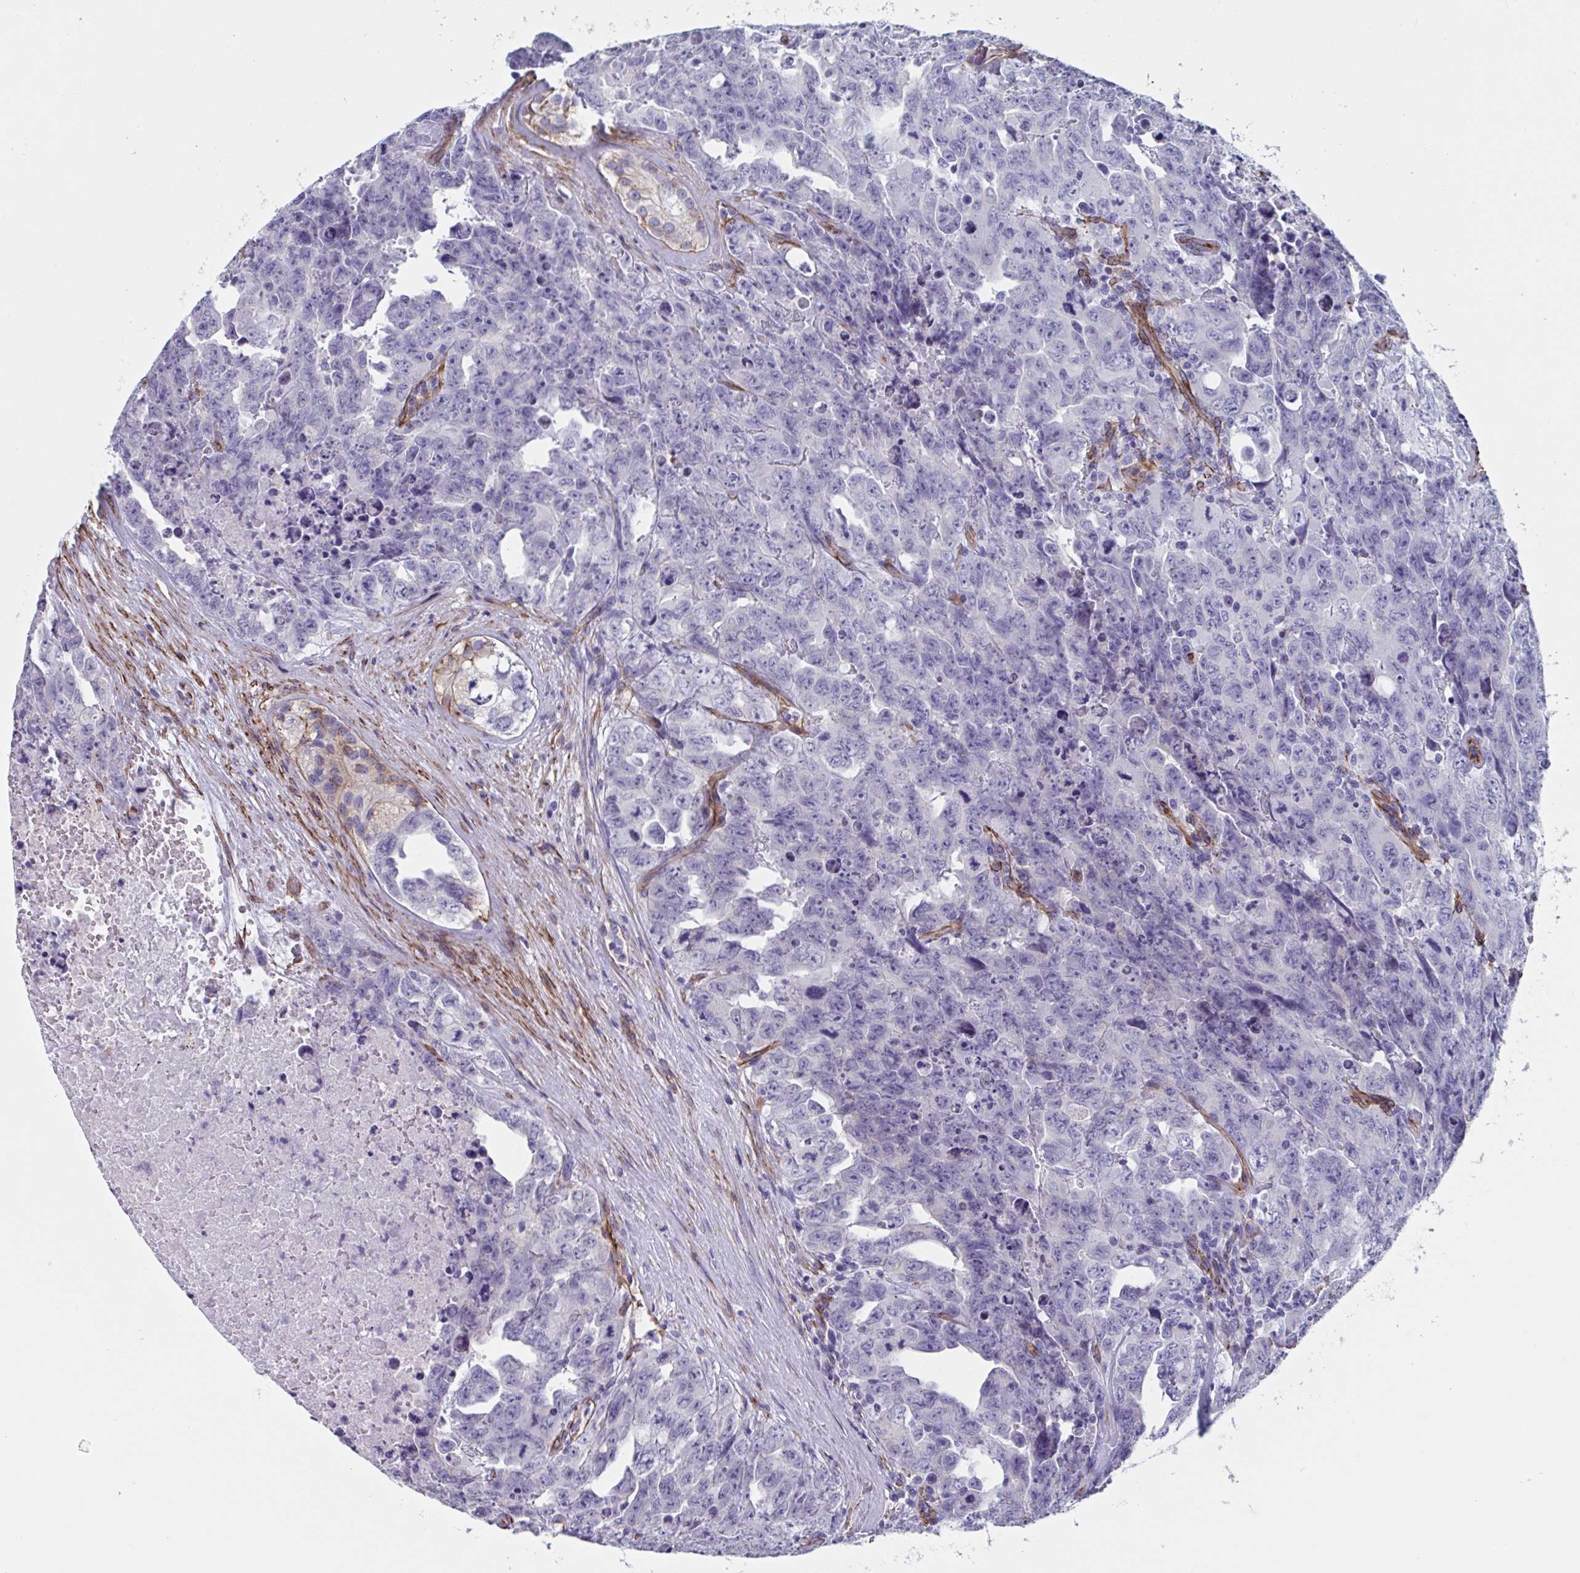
{"staining": {"intensity": "negative", "quantity": "none", "location": "none"}, "tissue": "testis cancer", "cell_type": "Tumor cells", "image_type": "cancer", "snomed": [{"axis": "morphology", "description": "Carcinoma, Embryonal, NOS"}, {"axis": "topography", "description": "Testis"}], "caption": "Immunohistochemical staining of human testis cancer (embryonal carcinoma) demonstrates no significant staining in tumor cells. (Stains: DAB (3,3'-diaminobenzidine) IHC with hematoxylin counter stain, Microscopy: brightfield microscopy at high magnification).", "gene": "CITED4", "patient": {"sex": "male", "age": 24}}